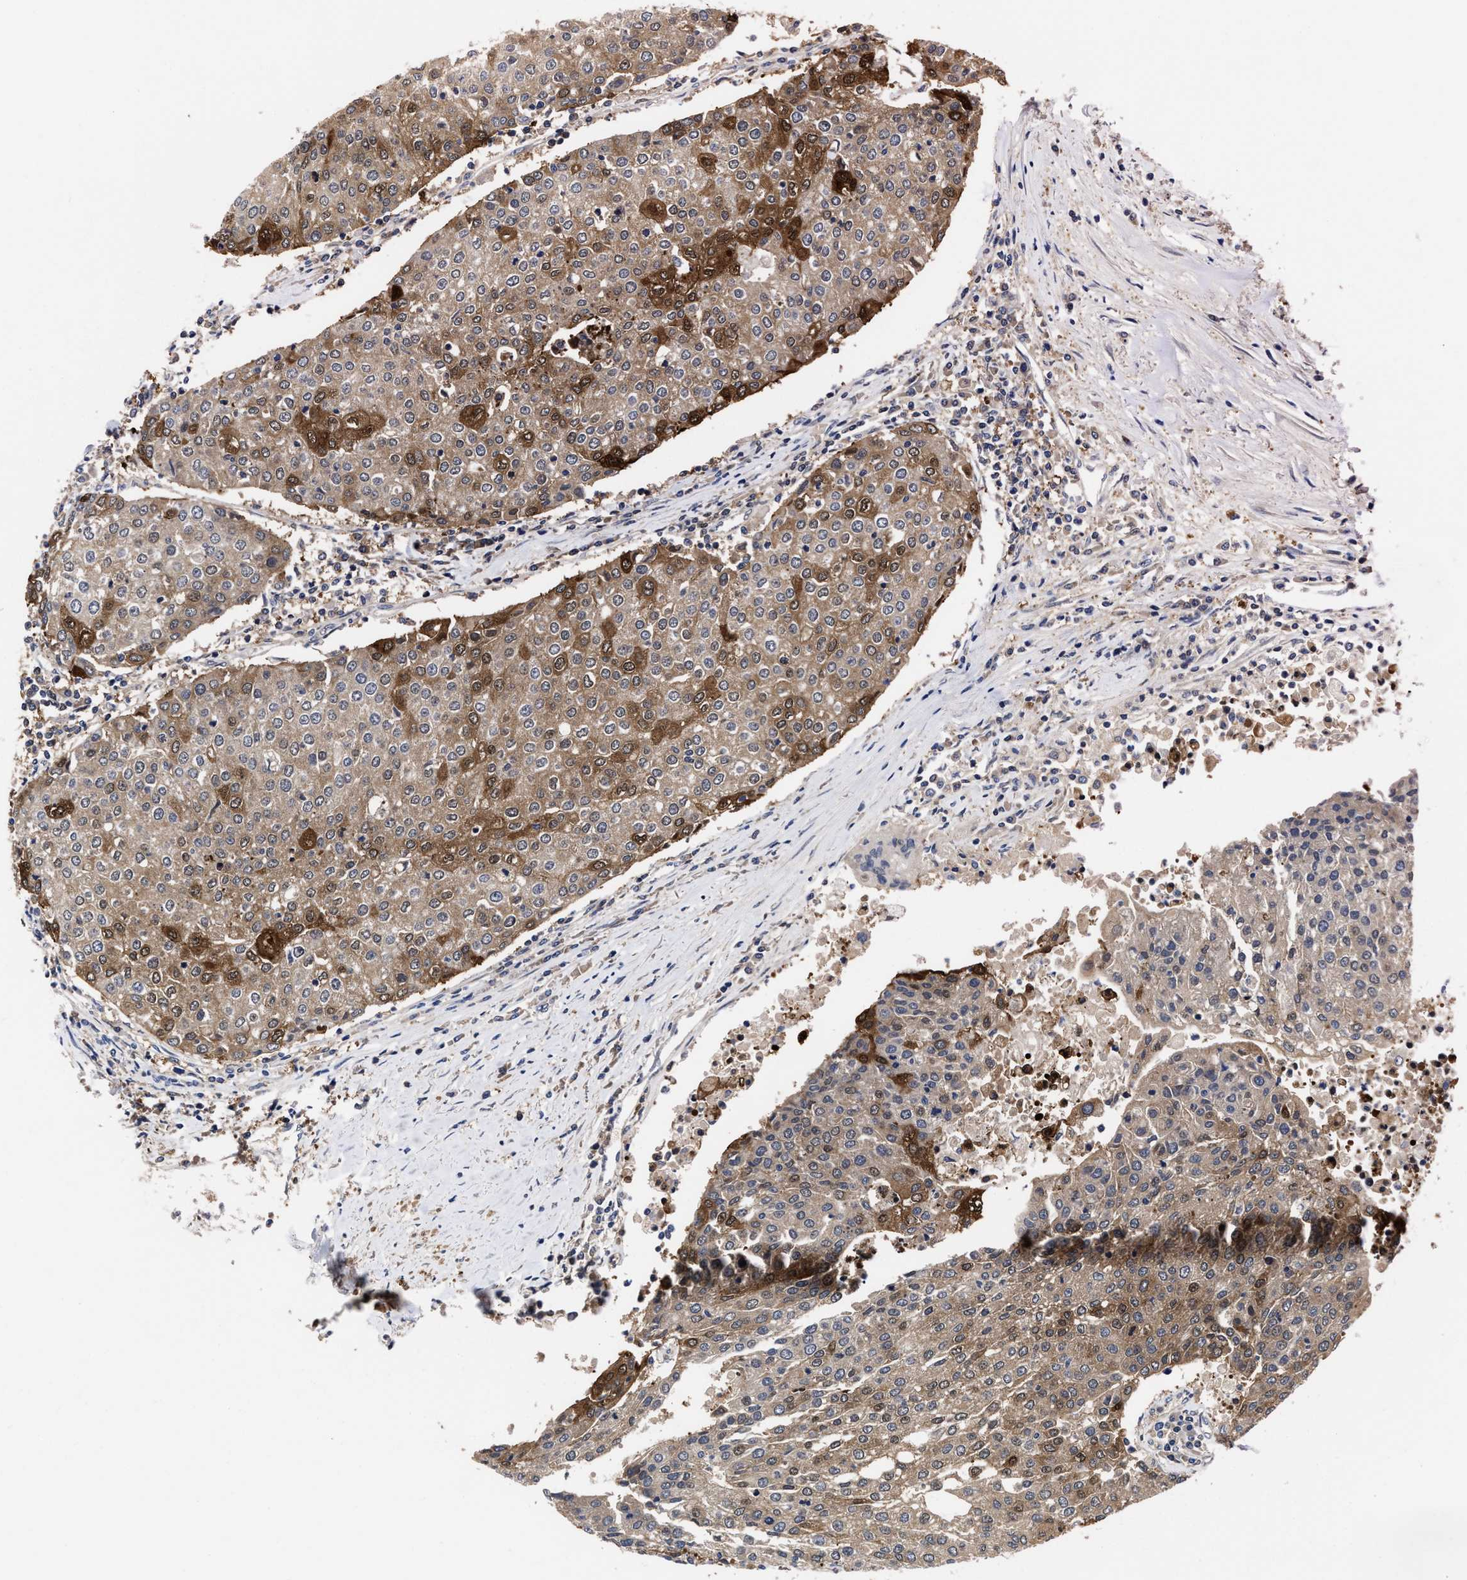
{"staining": {"intensity": "moderate", "quantity": ">75%", "location": "cytoplasmic/membranous,nuclear"}, "tissue": "urothelial cancer", "cell_type": "Tumor cells", "image_type": "cancer", "snomed": [{"axis": "morphology", "description": "Urothelial carcinoma, High grade"}, {"axis": "topography", "description": "Urinary bladder"}], "caption": "Moderate cytoplasmic/membranous and nuclear protein expression is present in approximately >75% of tumor cells in urothelial cancer. Using DAB (brown) and hematoxylin (blue) stains, captured at high magnification using brightfield microscopy.", "gene": "KIF12", "patient": {"sex": "female", "age": 85}}